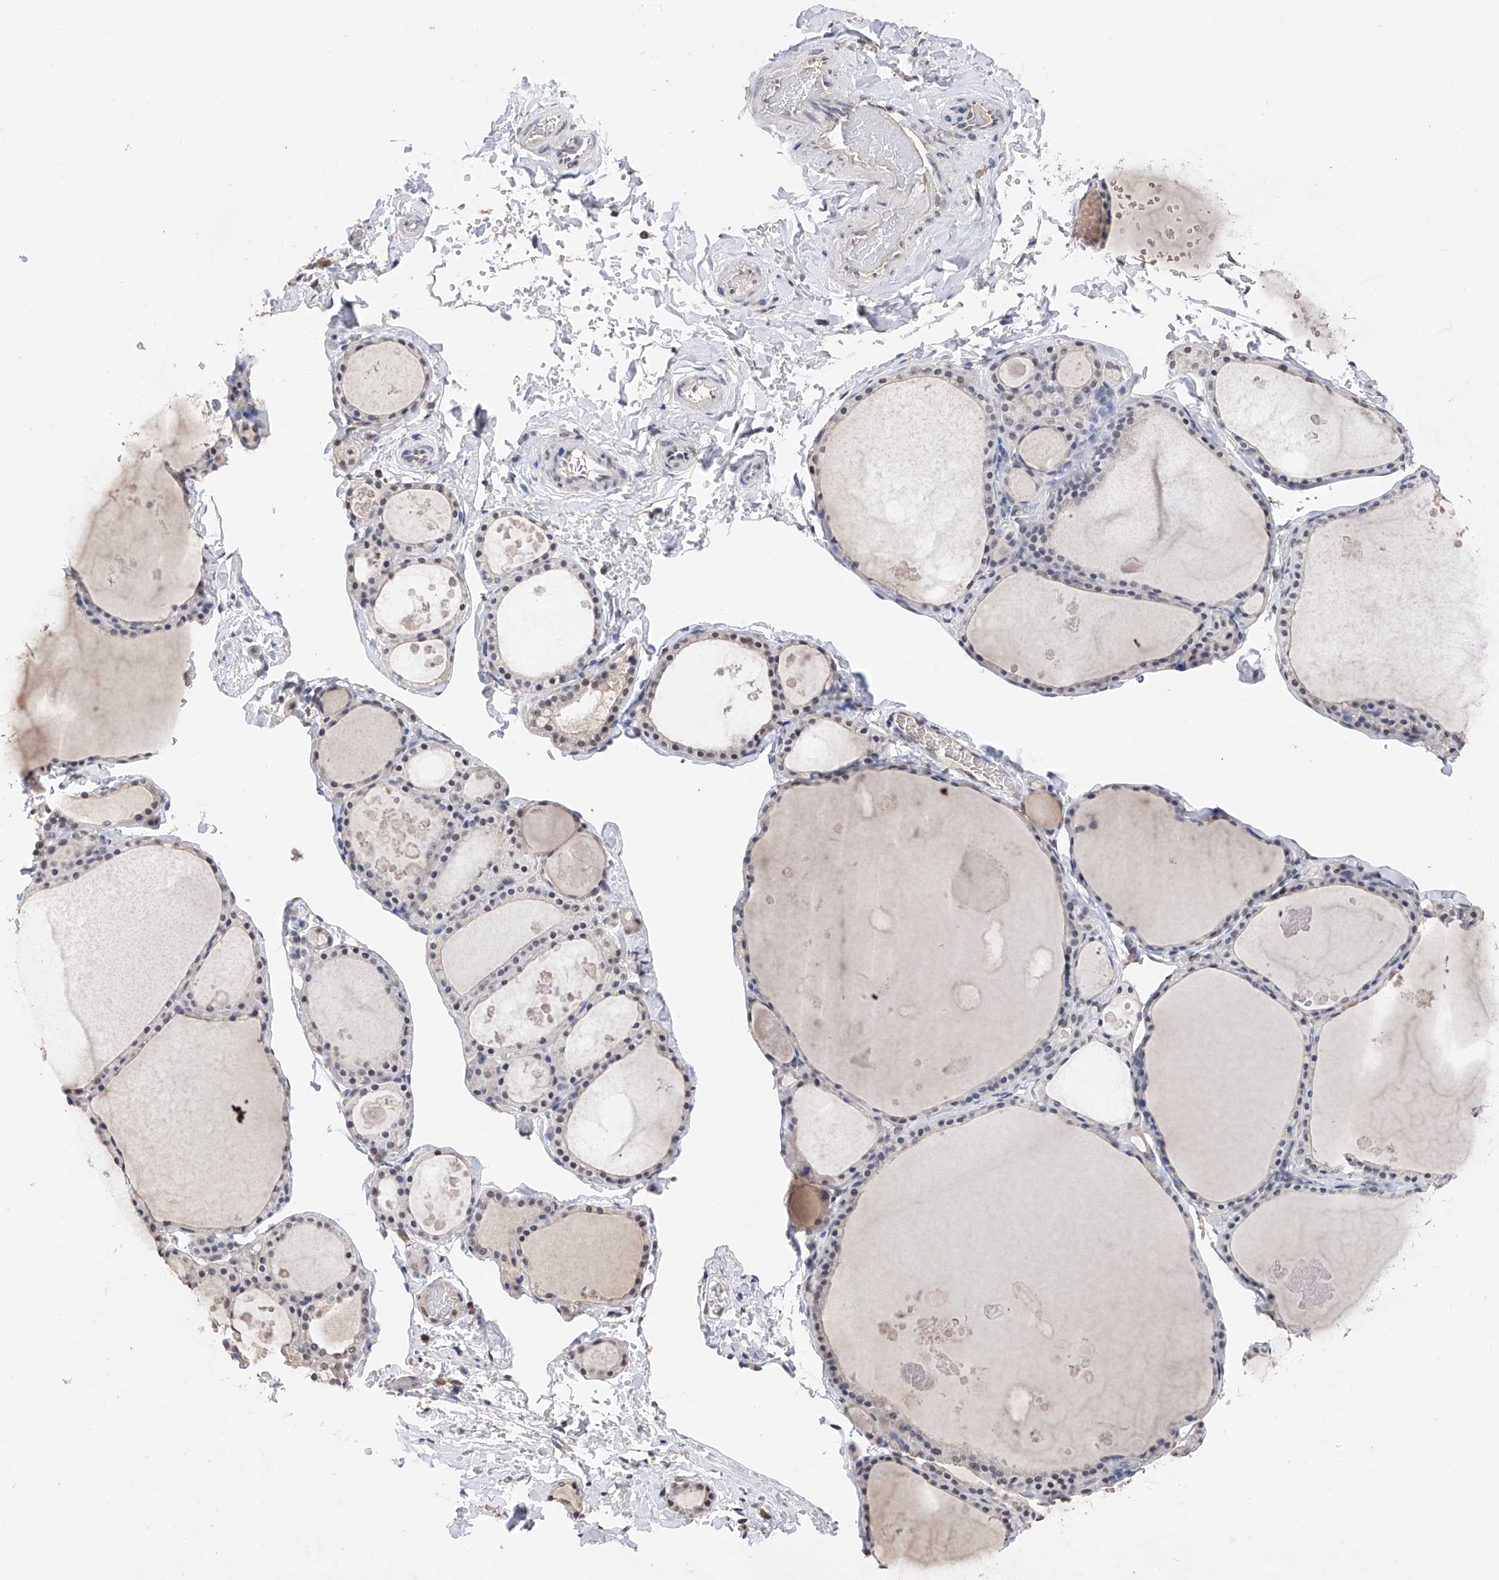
{"staining": {"intensity": "moderate", "quantity": "<25%", "location": "nuclear"}, "tissue": "thyroid gland", "cell_type": "Glandular cells", "image_type": "normal", "snomed": [{"axis": "morphology", "description": "Normal tissue, NOS"}, {"axis": "topography", "description": "Thyroid gland"}], "caption": "Immunohistochemical staining of benign human thyroid gland exhibits low levels of moderate nuclear staining in approximately <25% of glandular cells.", "gene": "DMAP1", "patient": {"sex": "male", "age": 56}}